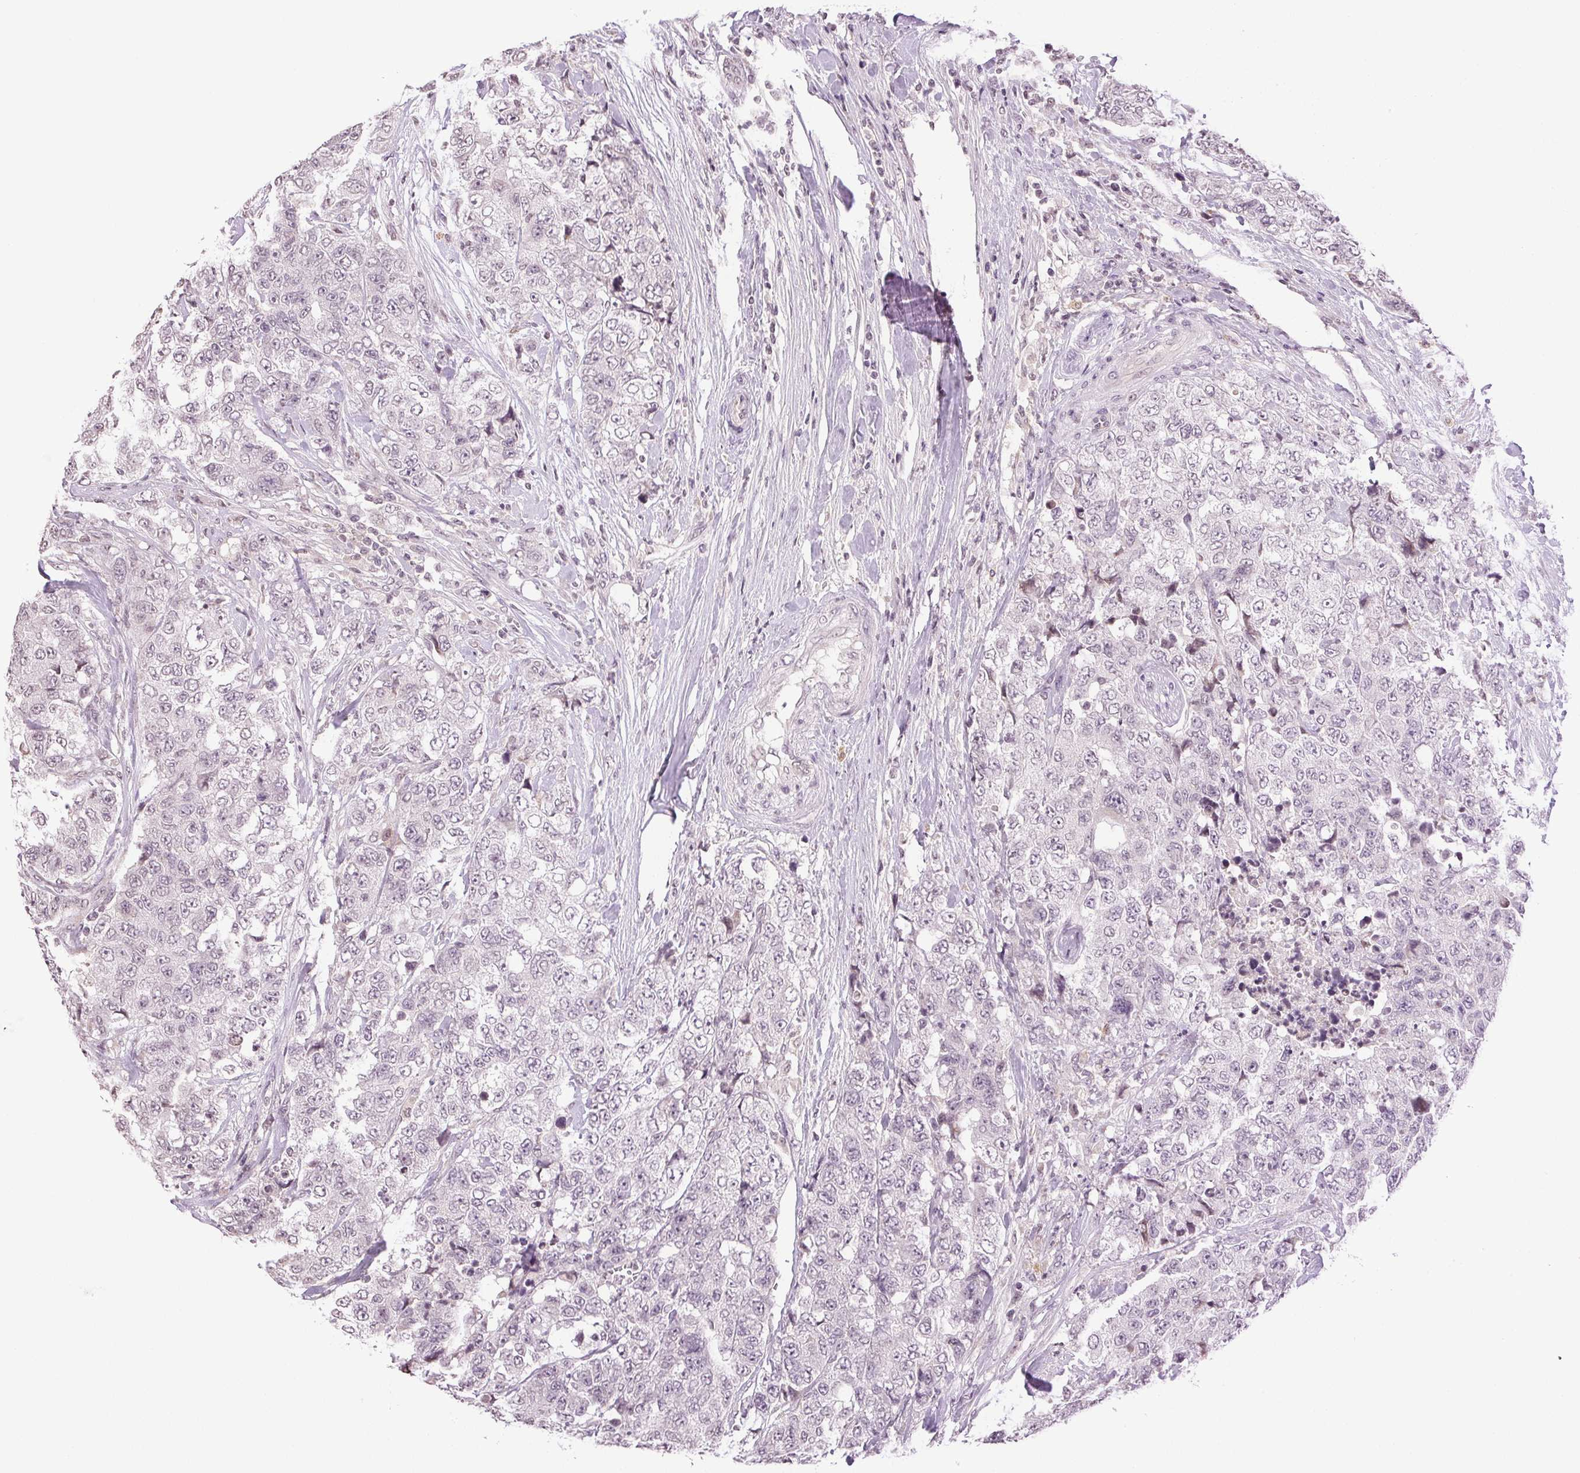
{"staining": {"intensity": "negative", "quantity": "none", "location": "none"}, "tissue": "urothelial cancer", "cell_type": "Tumor cells", "image_type": "cancer", "snomed": [{"axis": "morphology", "description": "Urothelial carcinoma, High grade"}, {"axis": "topography", "description": "Urinary bladder"}], "caption": "IHC photomicrograph of urothelial cancer stained for a protein (brown), which exhibits no staining in tumor cells.", "gene": "TNNT3", "patient": {"sex": "female", "age": 78}}